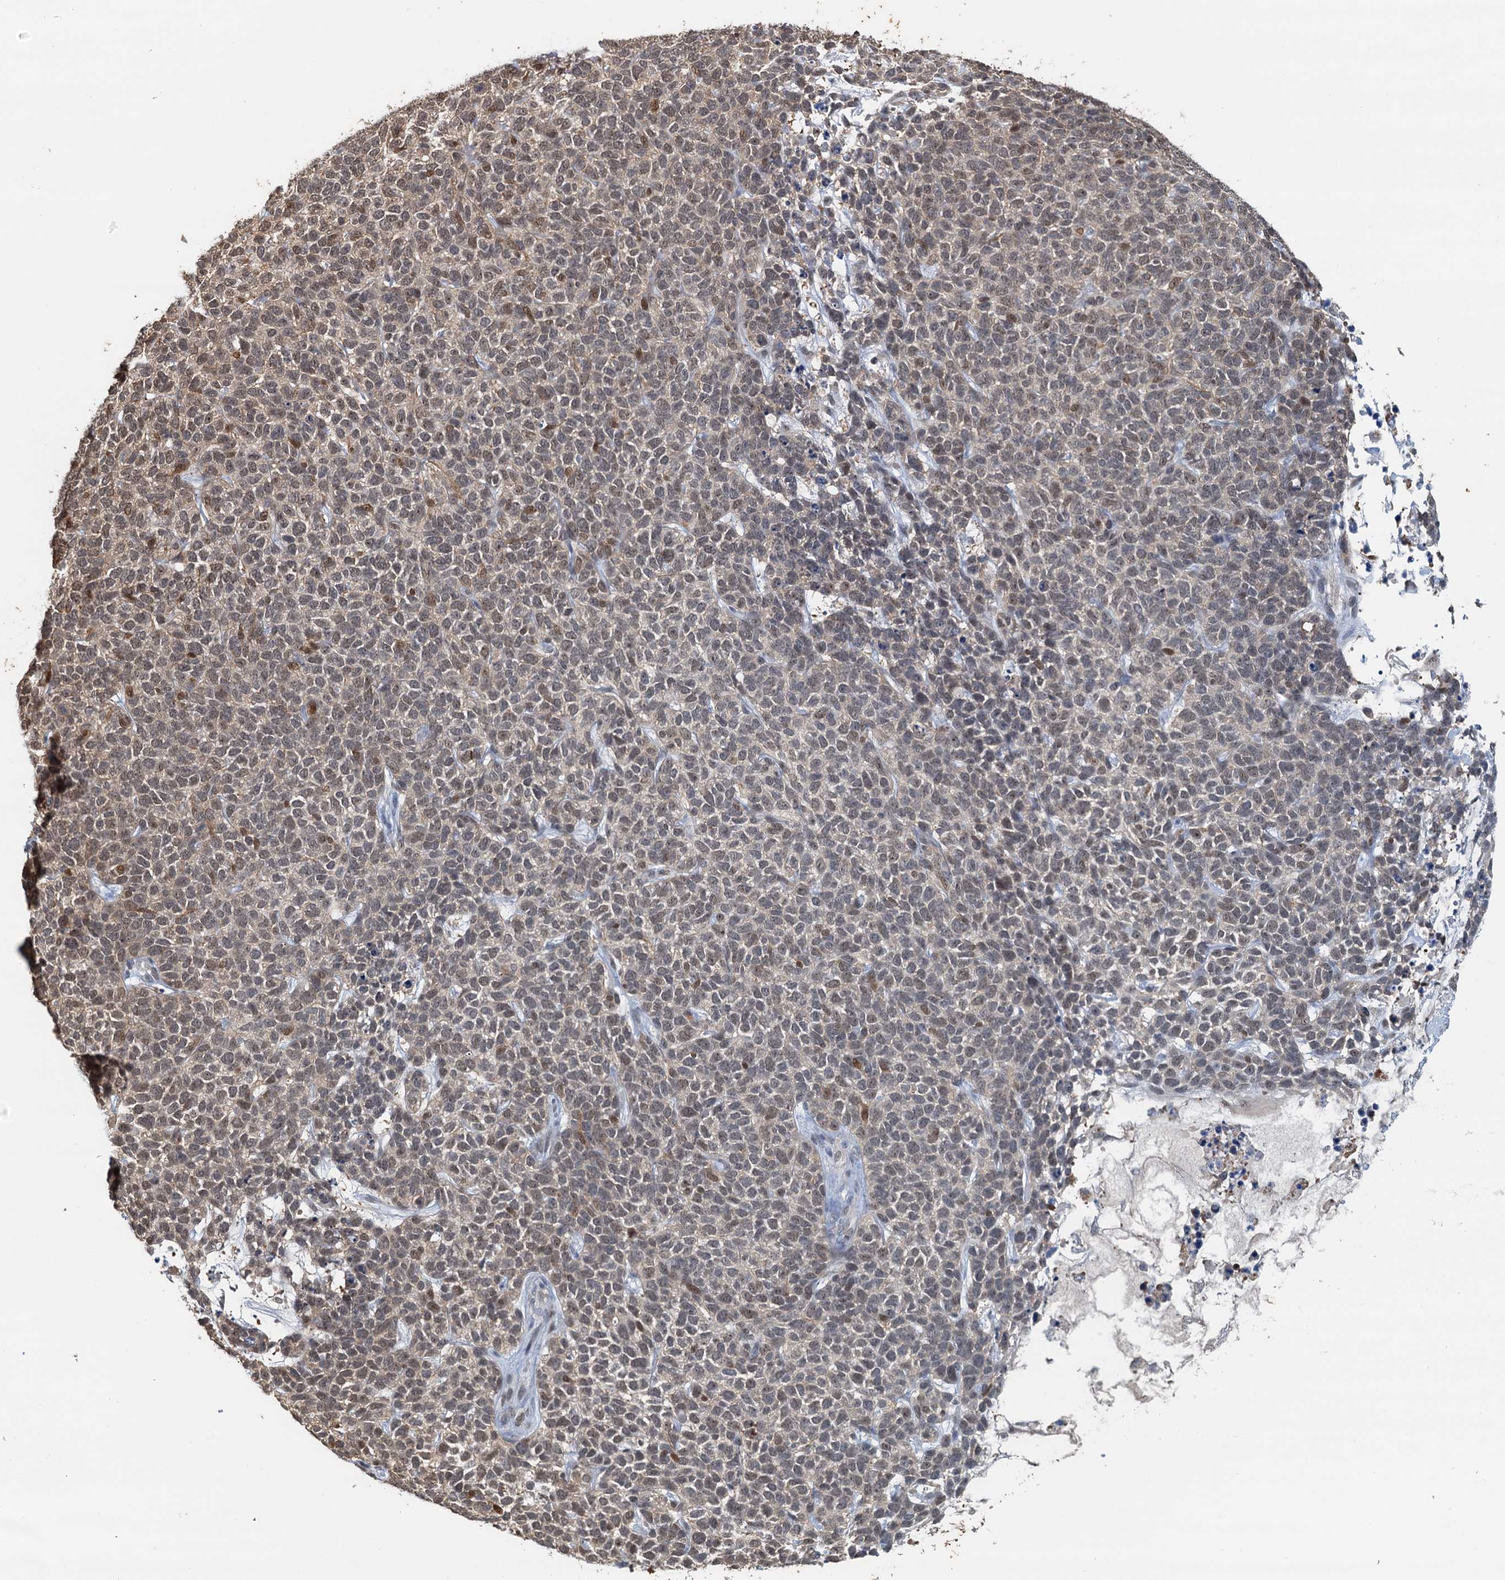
{"staining": {"intensity": "weak", "quantity": "25%-75%", "location": "nuclear"}, "tissue": "skin cancer", "cell_type": "Tumor cells", "image_type": "cancer", "snomed": [{"axis": "morphology", "description": "Basal cell carcinoma"}, {"axis": "topography", "description": "Skin"}], "caption": "Immunohistochemistry (IHC) micrograph of neoplastic tissue: human skin cancer (basal cell carcinoma) stained using immunohistochemistry (IHC) demonstrates low levels of weak protein expression localized specifically in the nuclear of tumor cells, appearing as a nuclear brown color.", "gene": "SPINDOC", "patient": {"sex": "female", "age": 84}}